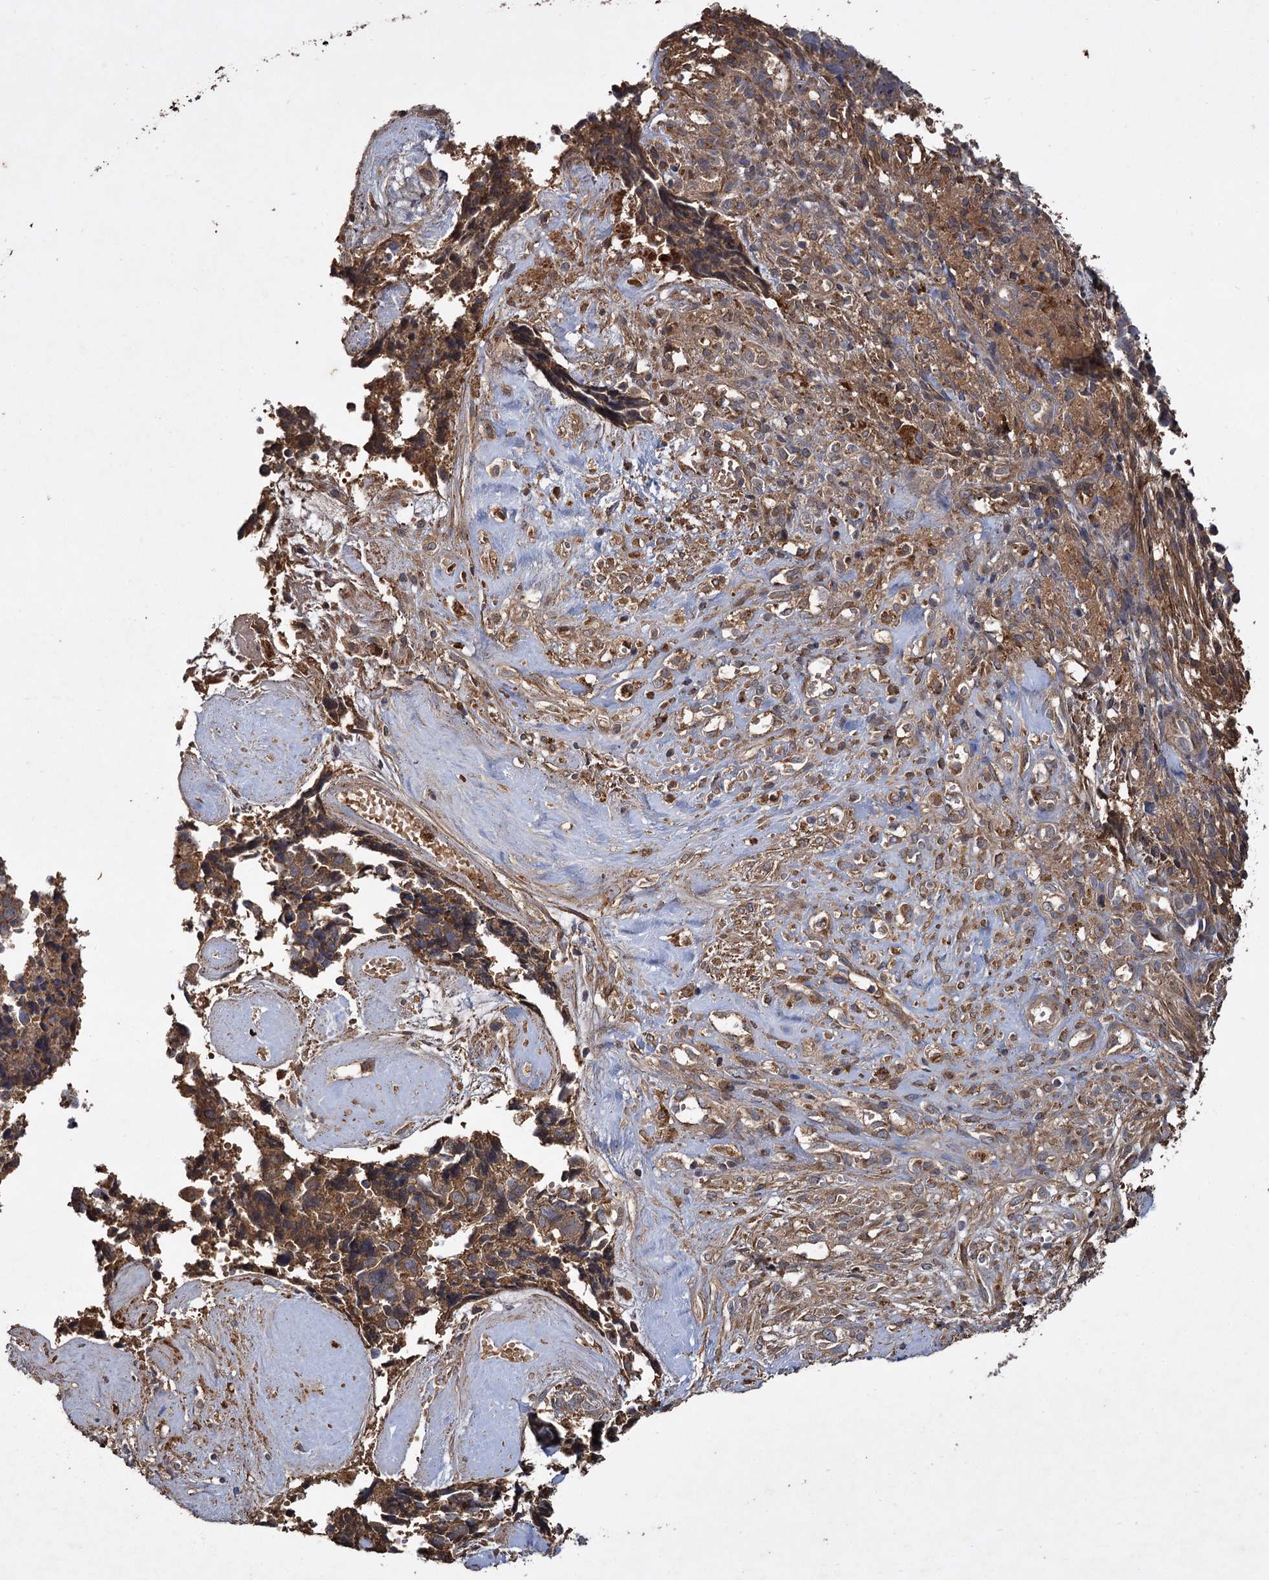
{"staining": {"intensity": "moderate", "quantity": "25%-75%", "location": "cytoplasmic/membranous"}, "tissue": "cervical cancer", "cell_type": "Tumor cells", "image_type": "cancer", "snomed": [{"axis": "morphology", "description": "Squamous cell carcinoma, NOS"}, {"axis": "topography", "description": "Cervix"}], "caption": "Immunohistochemical staining of human cervical cancer (squamous cell carcinoma) shows medium levels of moderate cytoplasmic/membranous positivity in about 25%-75% of tumor cells.", "gene": "GCLC", "patient": {"sex": "female", "age": 63}}